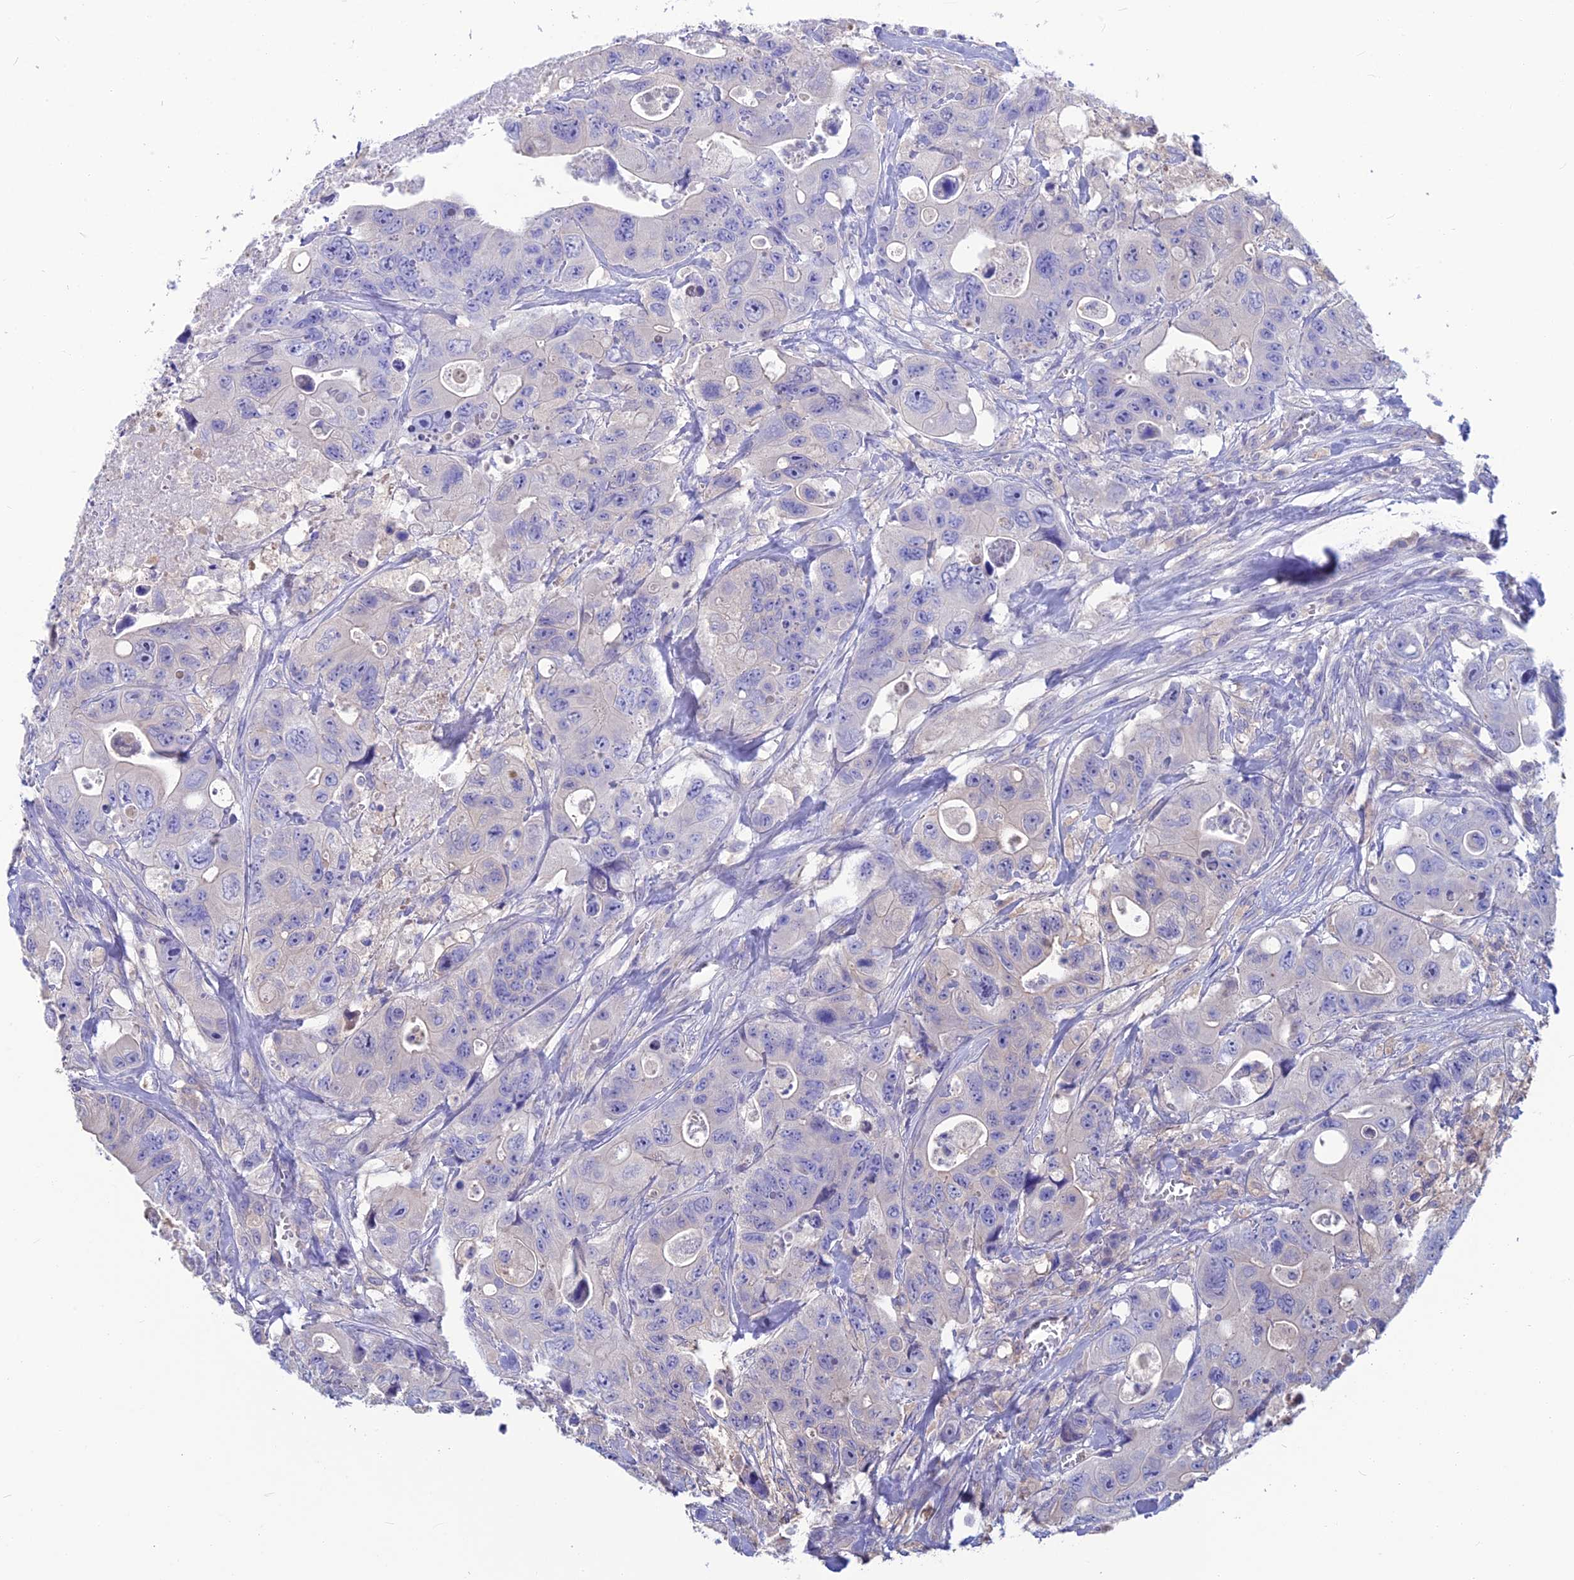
{"staining": {"intensity": "negative", "quantity": "none", "location": "none"}, "tissue": "colorectal cancer", "cell_type": "Tumor cells", "image_type": "cancer", "snomed": [{"axis": "morphology", "description": "Adenocarcinoma, NOS"}, {"axis": "topography", "description": "Colon"}], "caption": "Human colorectal cancer stained for a protein using immunohistochemistry displays no positivity in tumor cells.", "gene": "SNAP91", "patient": {"sex": "female", "age": 46}}